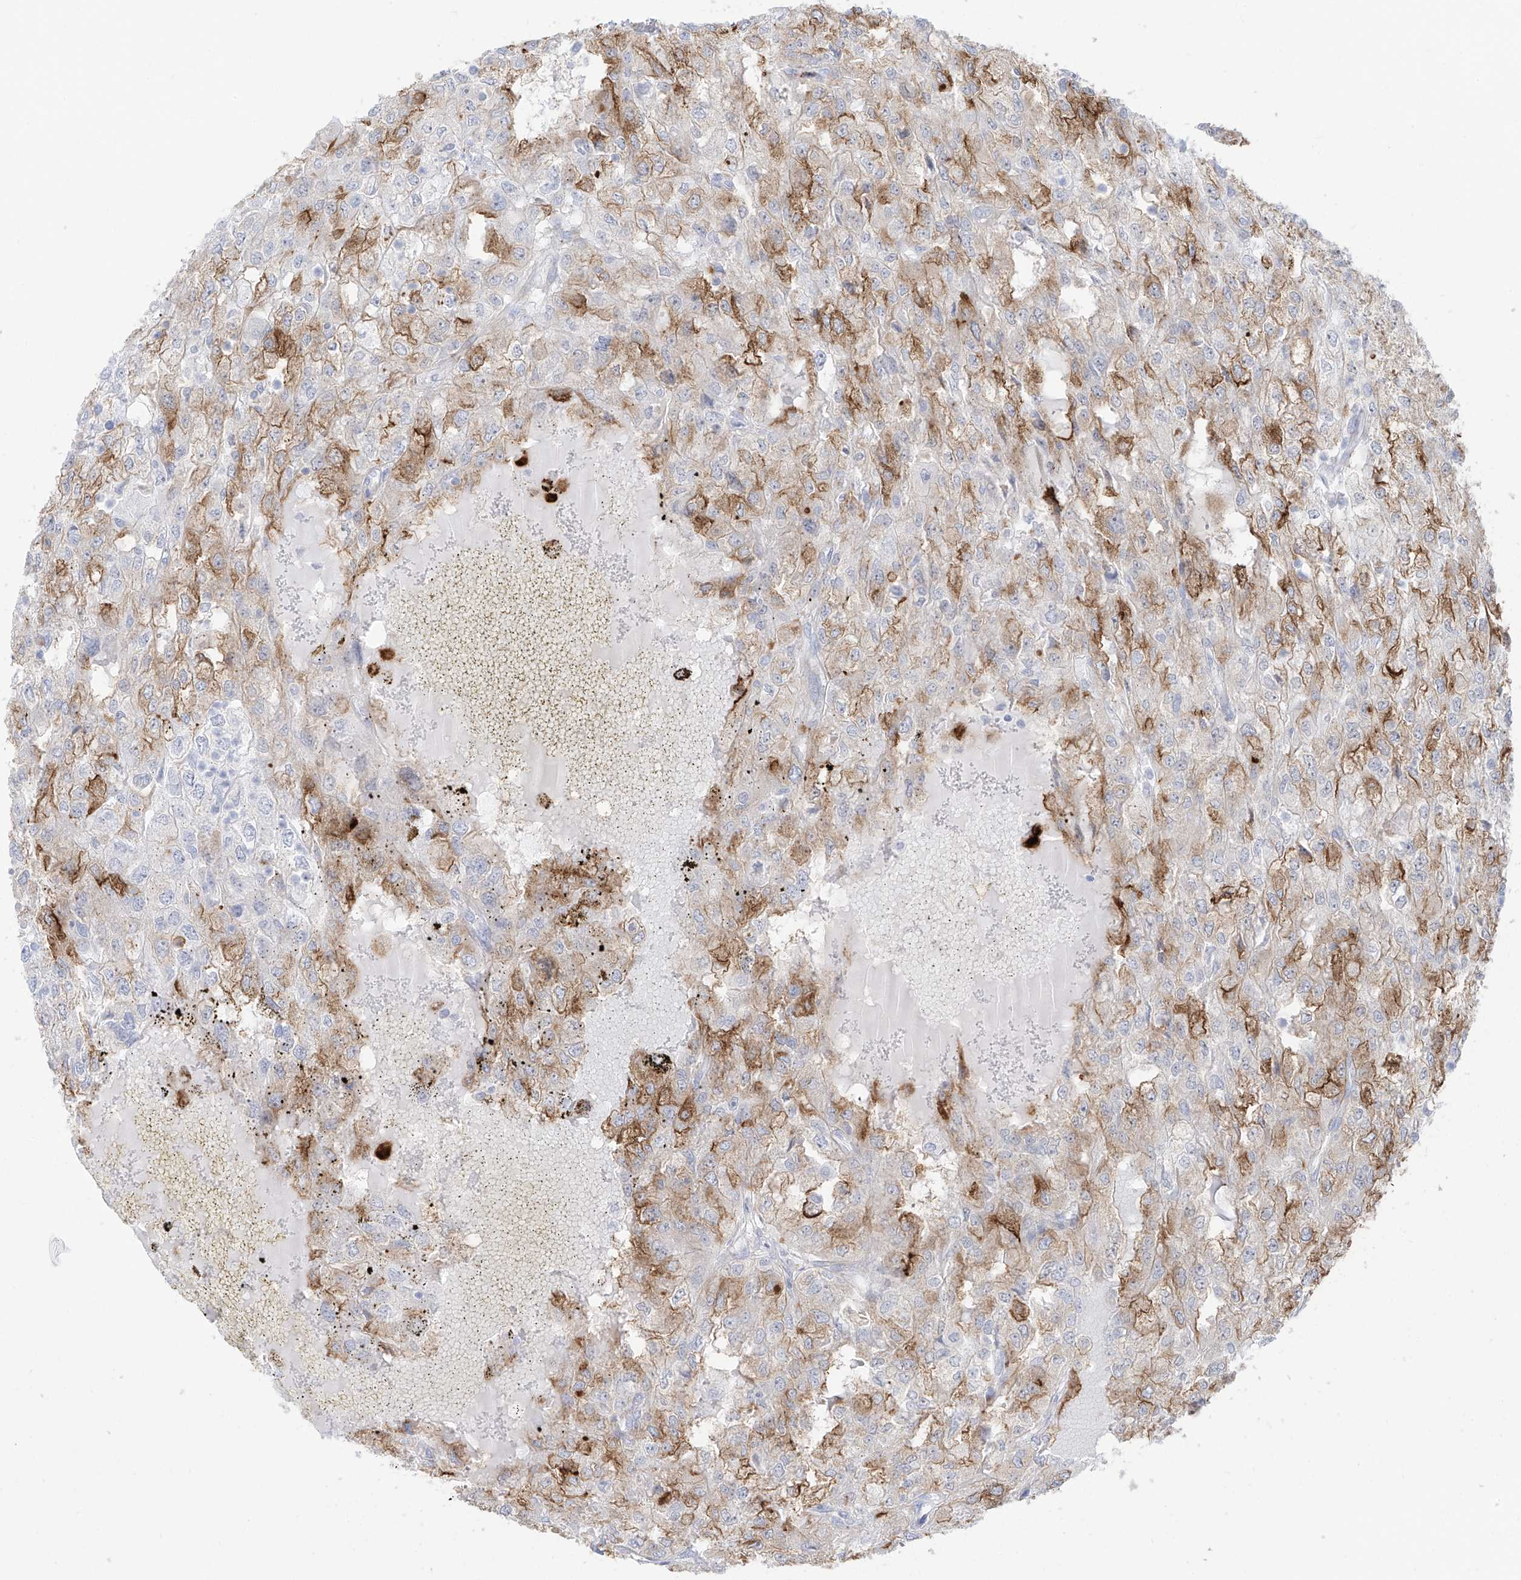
{"staining": {"intensity": "moderate", "quantity": "25%-75%", "location": "cytoplasmic/membranous"}, "tissue": "renal cancer", "cell_type": "Tumor cells", "image_type": "cancer", "snomed": [{"axis": "morphology", "description": "Adenocarcinoma, NOS"}, {"axis": "topography", "description": "Kidney"}], "caption": "A medium amount of moderate cytoplasmic/membranous positivity is present in approximately 25%-75% of tumor cells in adenocarcinoma (renal) tissue. The protein is stained brown, and the nuclei are stained in blue (DAB (3,3'-diaminobenzidine) IHC with brightfield microscopy, high magnification).", "gene": "PSPH", "patient": {"sex": "female", "age": 54}}